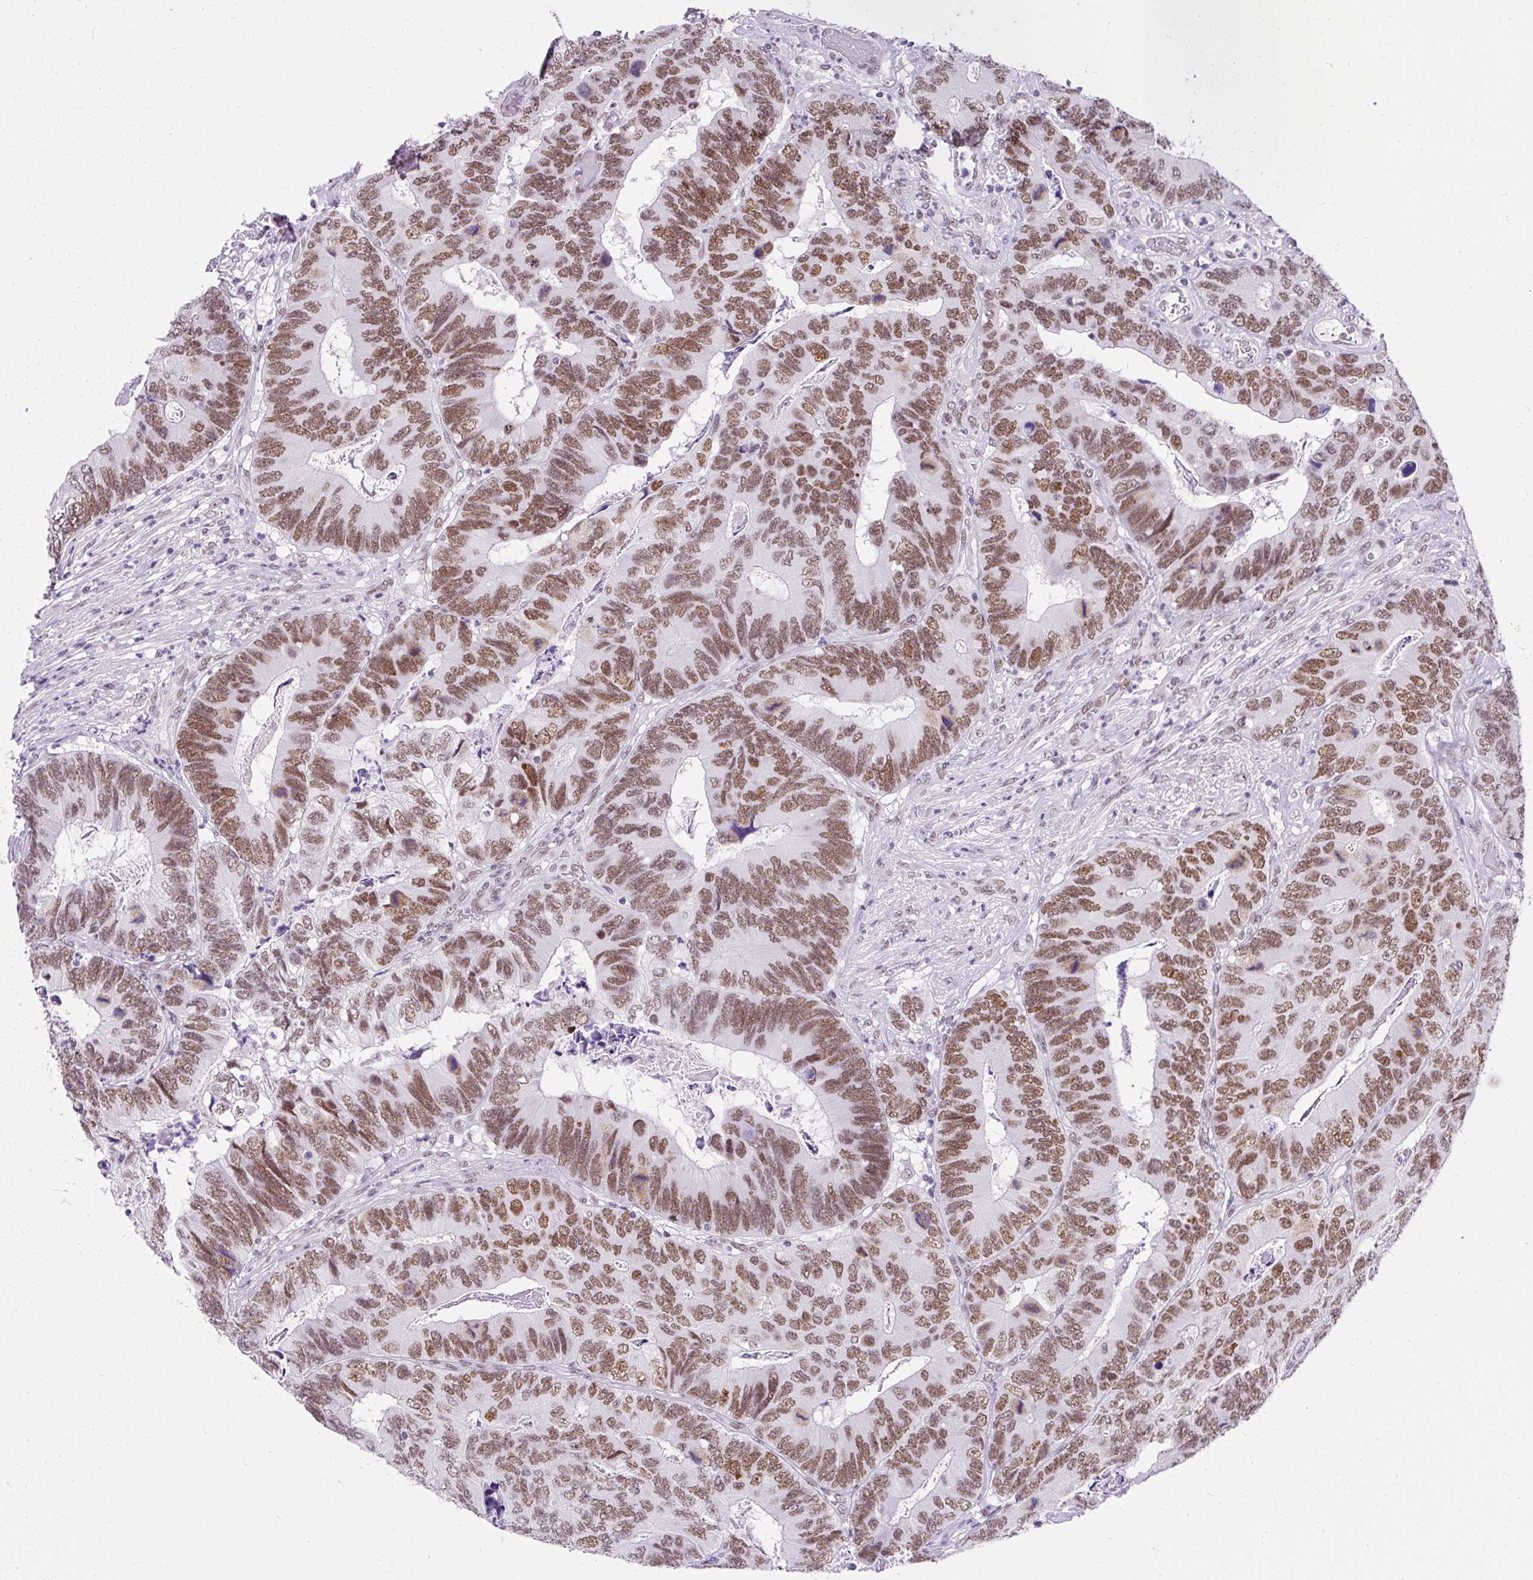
{"staining": {"intensity": "moderate", "quantity": ">75%", "location": "nuclear"}, "tissue": "colorectal cancer", "cell_type": "Tumor cells", "image_type": "cancer", "snomed": [{"axis": "morphology", "description": "Adenocarcinoma, NOS"}, {"axis": "topography", "description": "Colon"}], "caption": "There is medium levels of moderate nuclear expression in tumor cells of adenocarcinoma (colorectal), as demonstrated by immunohistochemical staining (brown color).", "gene": "PLCXD2", "patient": {"sex": "female", "age": 67}}